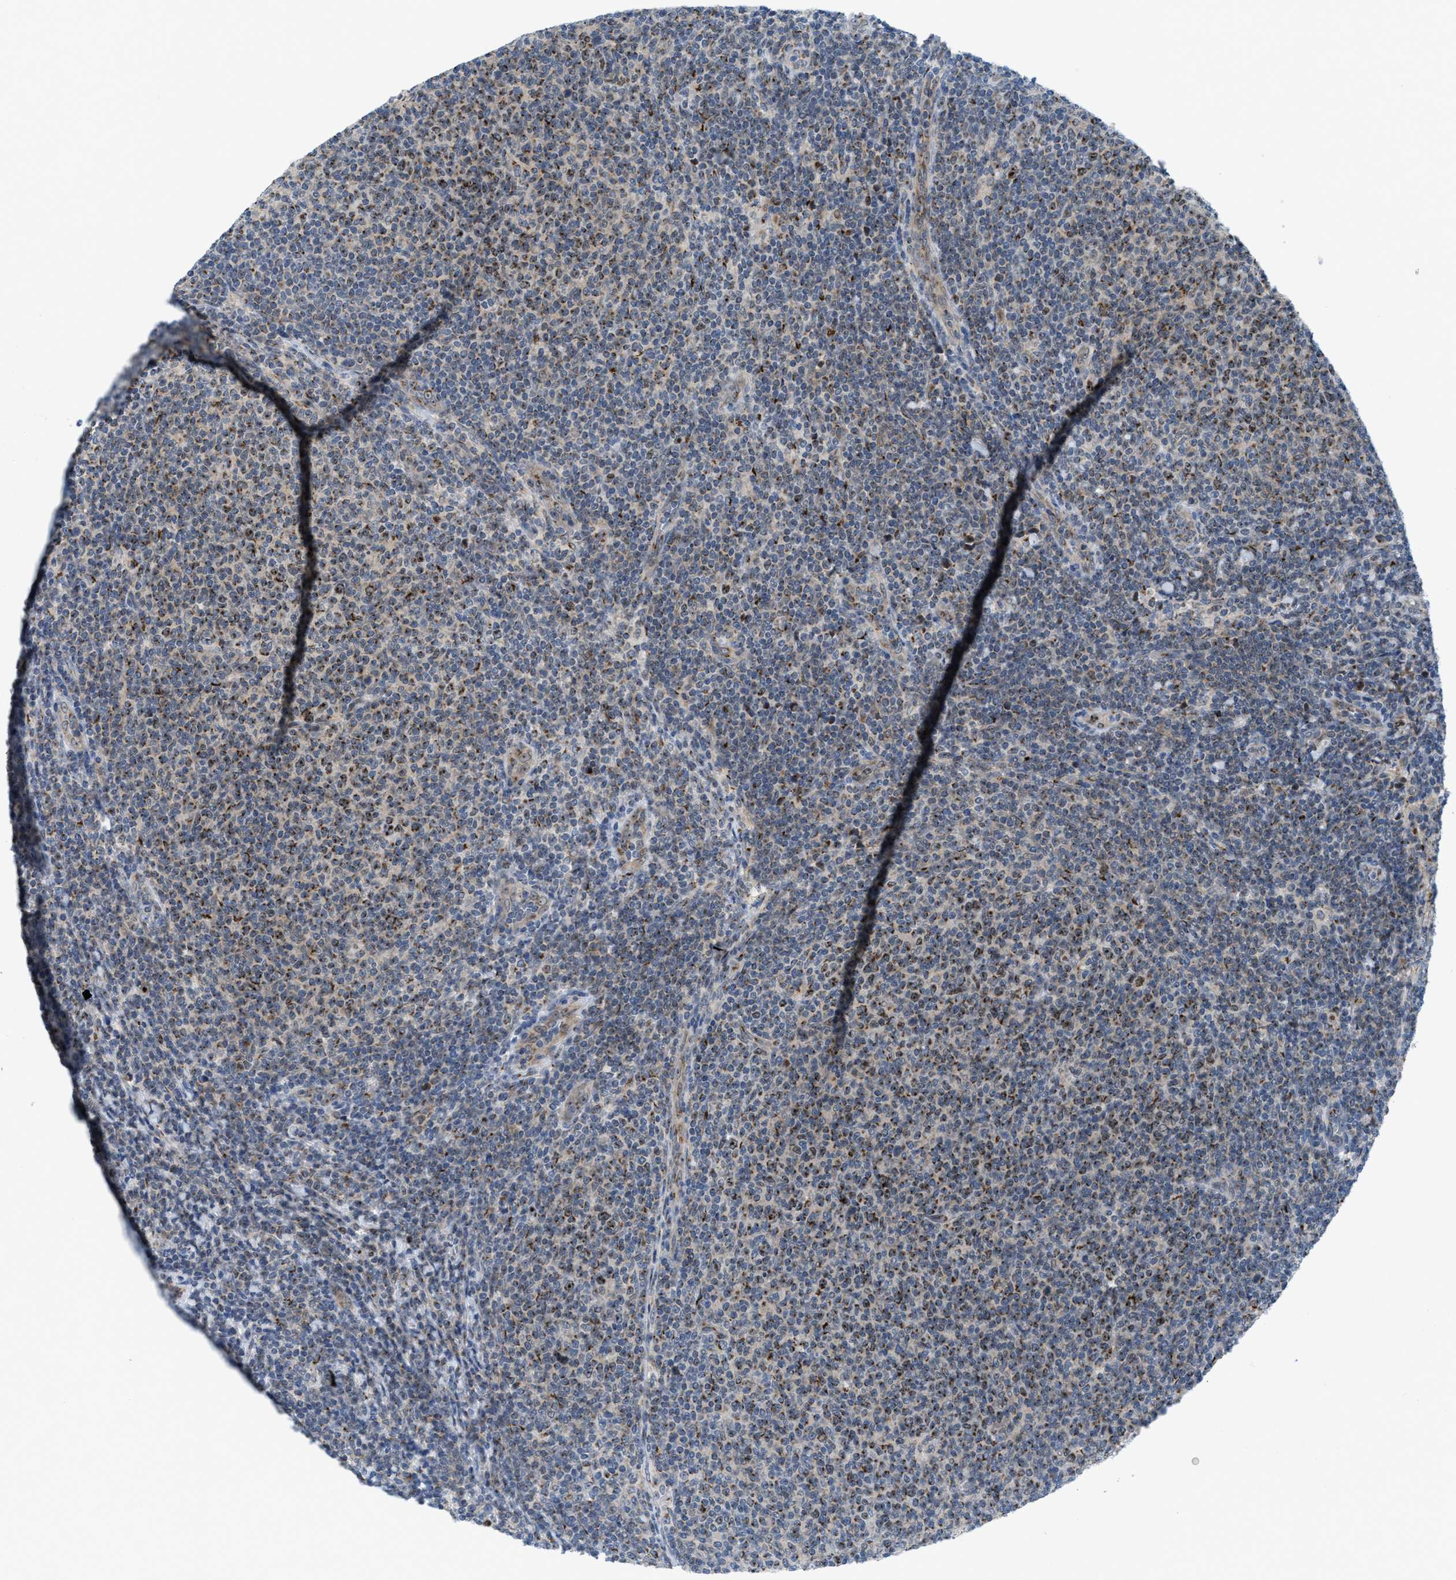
{"staining": {"intensity": "moderate", "quantity": "25%-75%", "location": "cytoplasmic/membranous"}, "tissue": "lymphoma", "cell_type": "Tumor cells", "image_type": "cancer", "snomed": [{"axis": "morphology", "description": "Malignant lymphoma, non-Hodgkin's type, Low grade"}, {"axis": "topography", "description": "Lymph node"}], "caption": "IHC staining of low-grade malignant lymphoma, non-Hodgkin's type, which reveals medium levels of moderate cytoplasmic/membranous expression in about 25%-75% of tumor cells indicating moderate cytoplasmic/membranous protein expression. The staining was performed using DAB (brown) for protein detection and nuclei were counterstained in hematoxylin (blue).", "gene": "SLC38A10", "patient": {"sex": "male", "age": 66}}